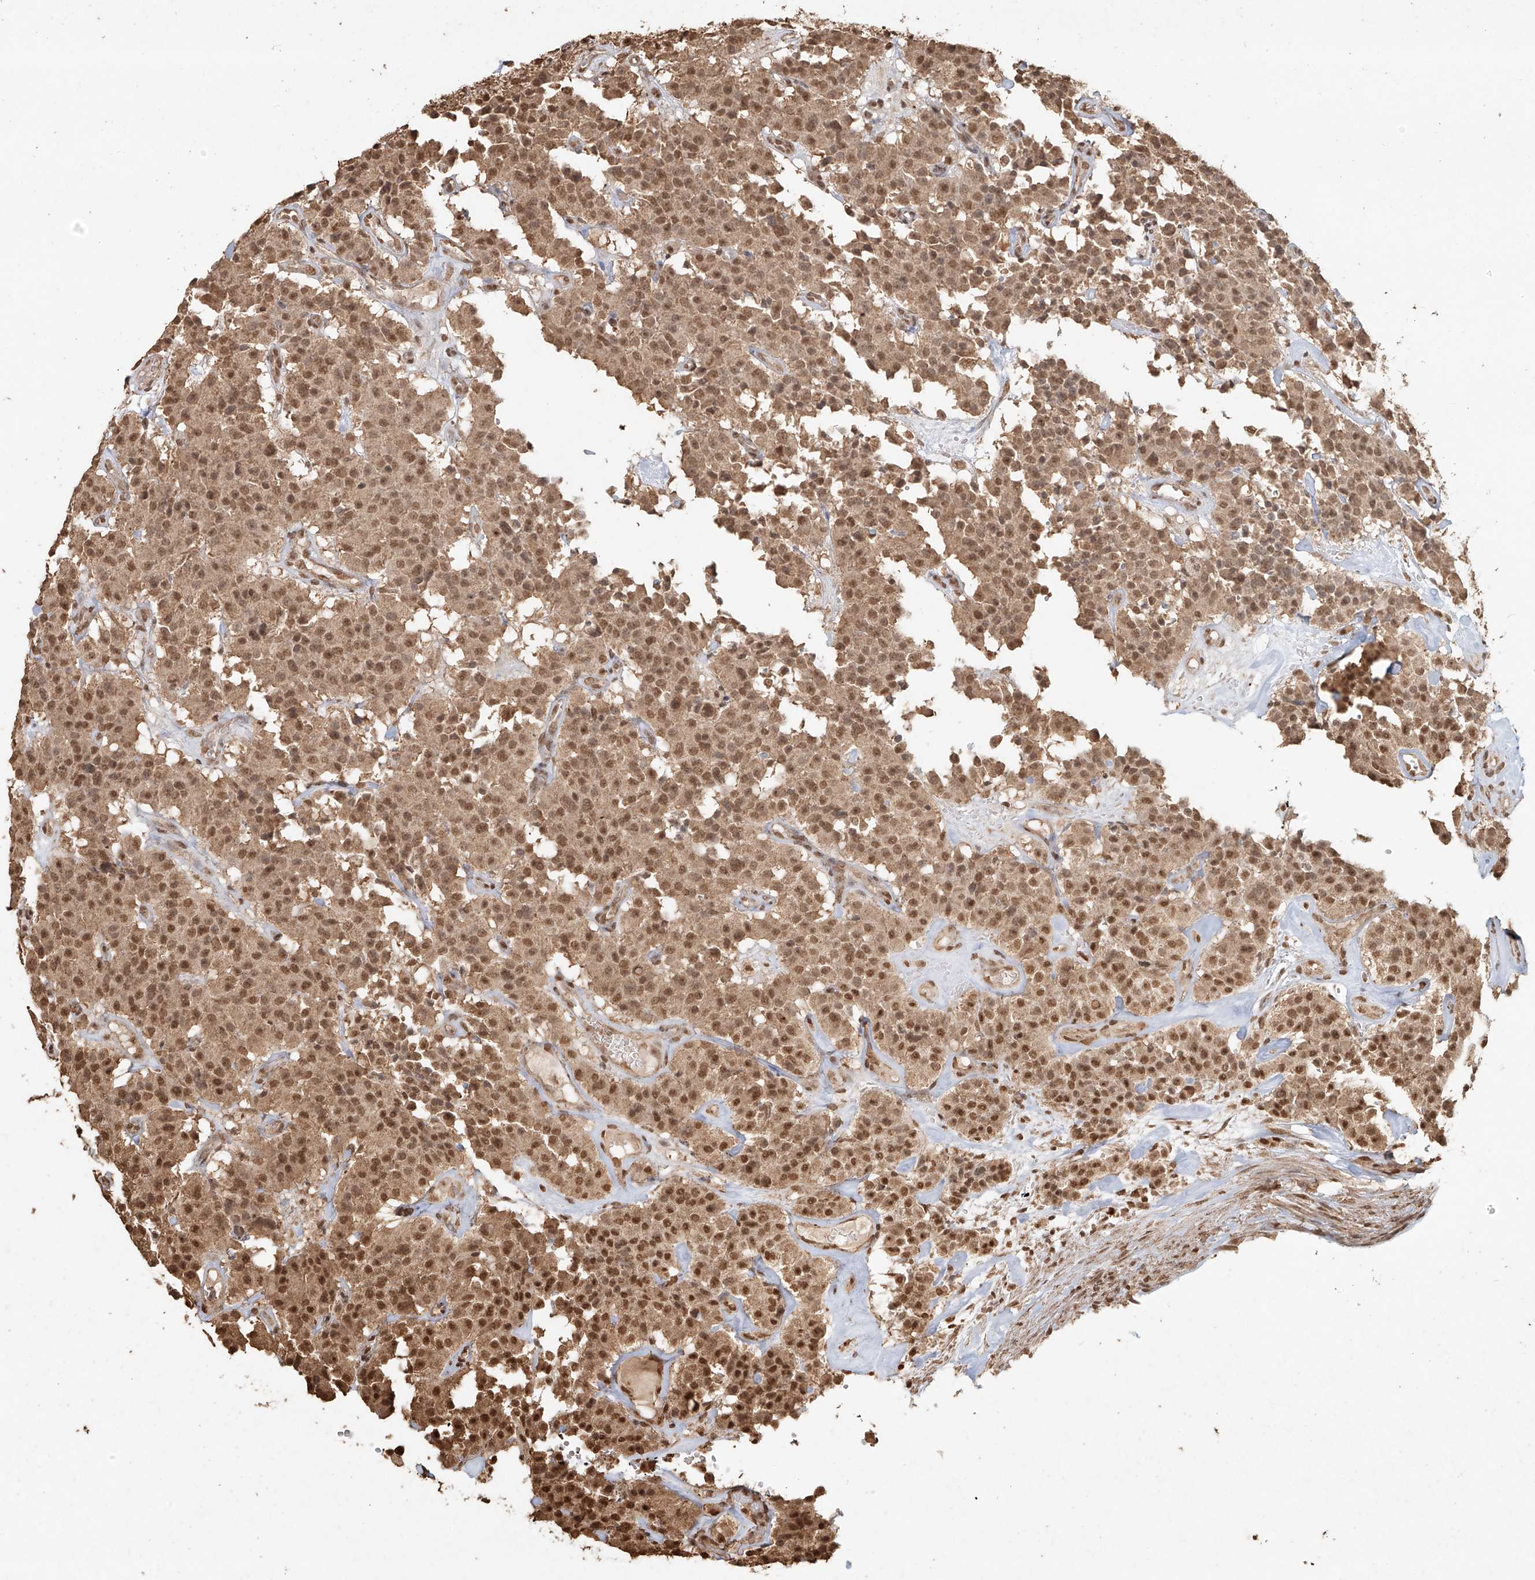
{"staining": {"intensity": "moderate", "quantity": ">75%", "location": "cytoplasmic/membranous,nuclear"}, "tissue": "carcinoid", "cell_type": "Tumor cells", "image_type": "cancer", "snomed": [{"axis": "morphology", "description": "Carcinoid, malignant, NOS"}, {"axis": "topography", "description": "Lung"}], "caption": "Protein staining displays moderate cytoplasmic/membranous and nuclear positivity in about >75% of tumor cells in carcinoid. The staining is performed using DAB (3,3'-diaminobenzidine) brown chromogen to label protein expression. The nuclei are counter-stained blue using hematoxylin.", "gene": "TIGAR", "patient": {"sex": "male", "age": 30}}